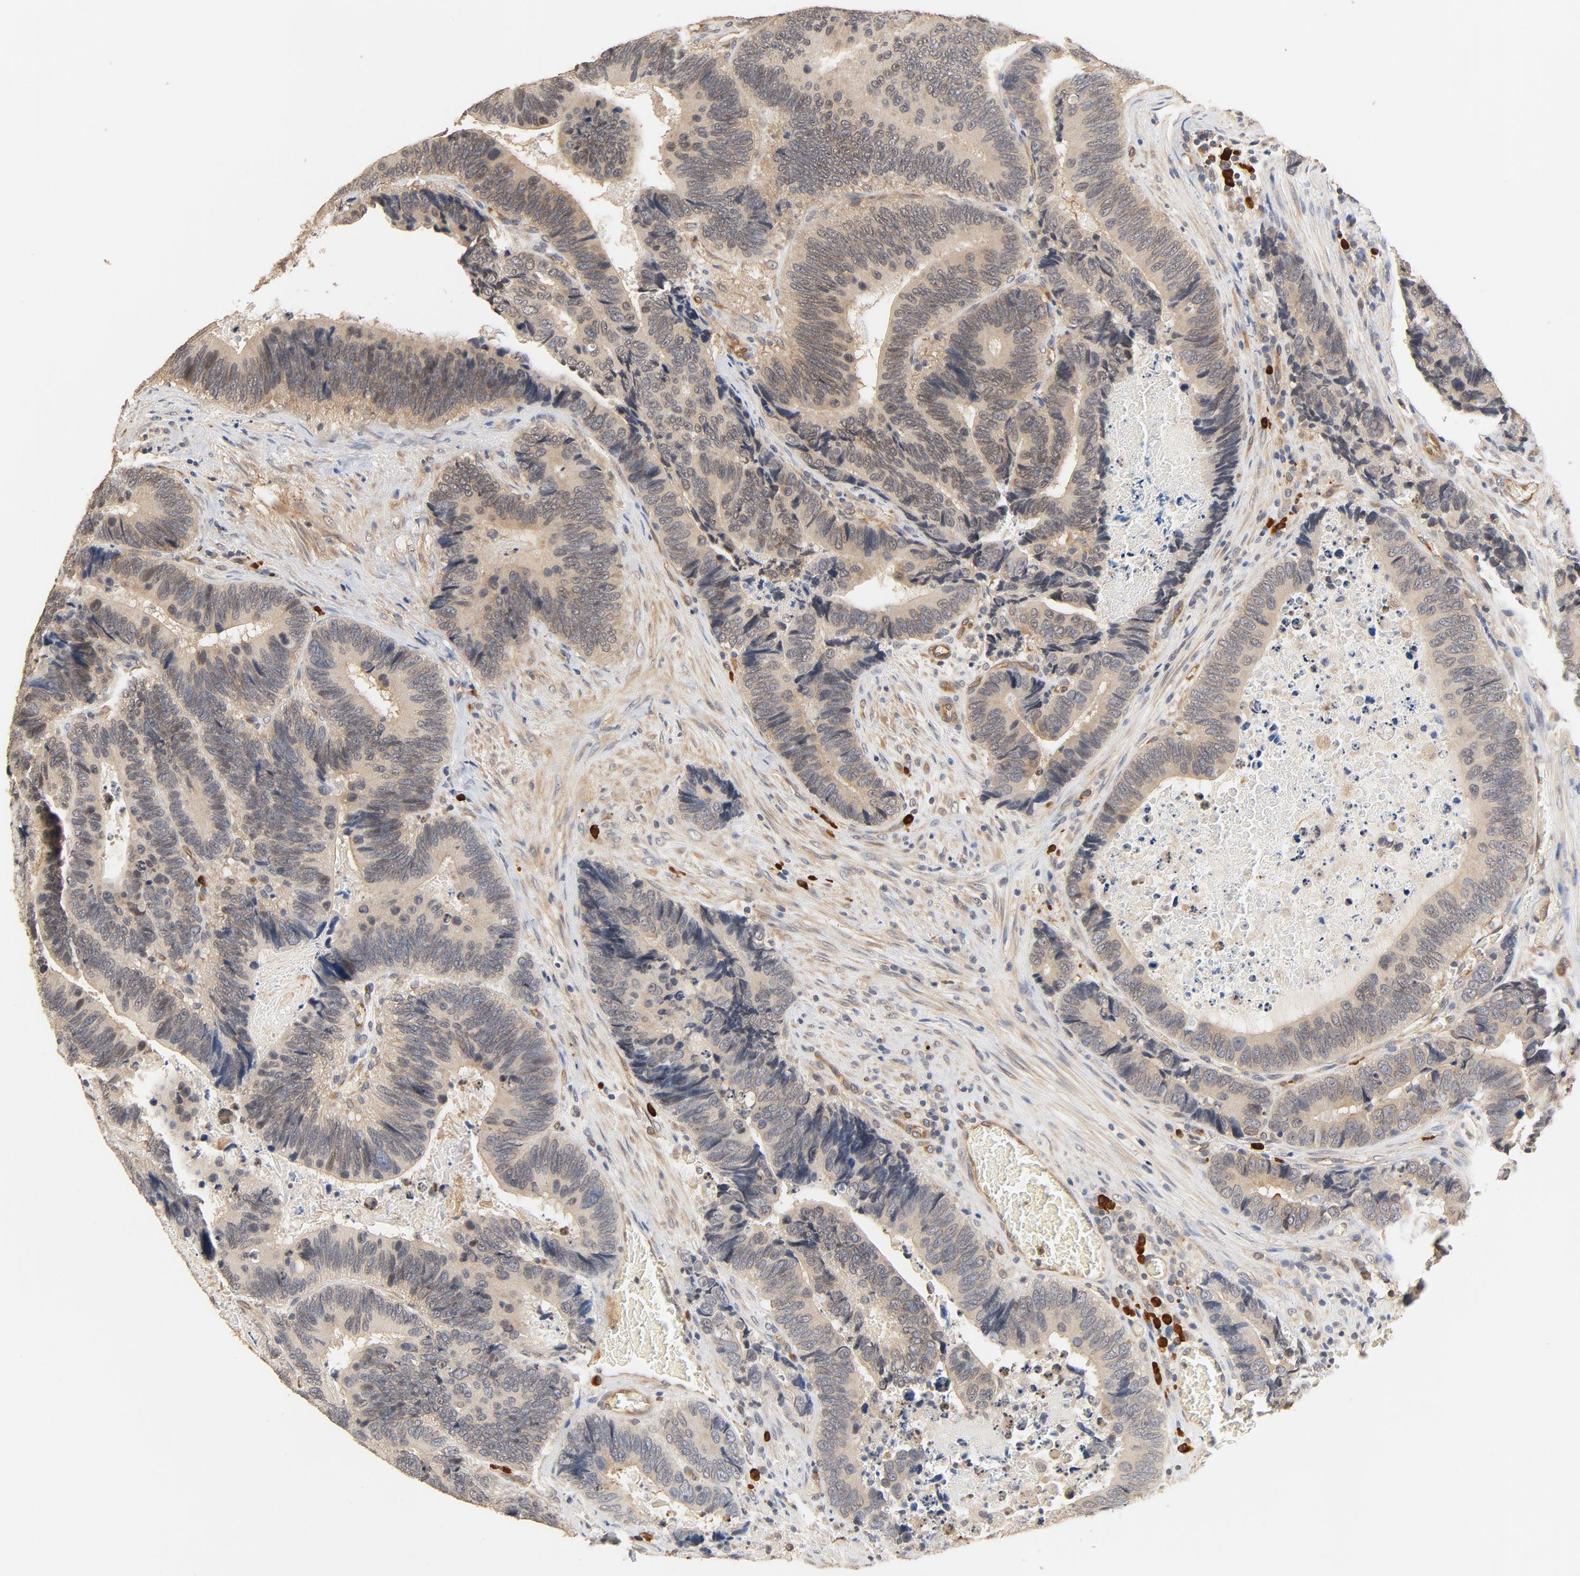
{"staining": {"intensity": "weak", "quantity": ">75%", "location": "cytoplasmic/membranous"}, "tissue": "colorectal cancer", "cell_type": "Tumor cells", "image_type": "cancer", "snomed": [{"axis": "morphology", "description": "Adenocarcinoma, NOS"}, {"axis": "topography", "description": "Colon"}], "caption": "There is low levels of weak cytoplasmic/membranous expression in tumor cells of colorectal cancer (adenocarcinoma), as demonstrated by immunohistochemical staining (brown color).", "gene": "UBE2J1", "patient": {"sex": "male", "age": 72}}